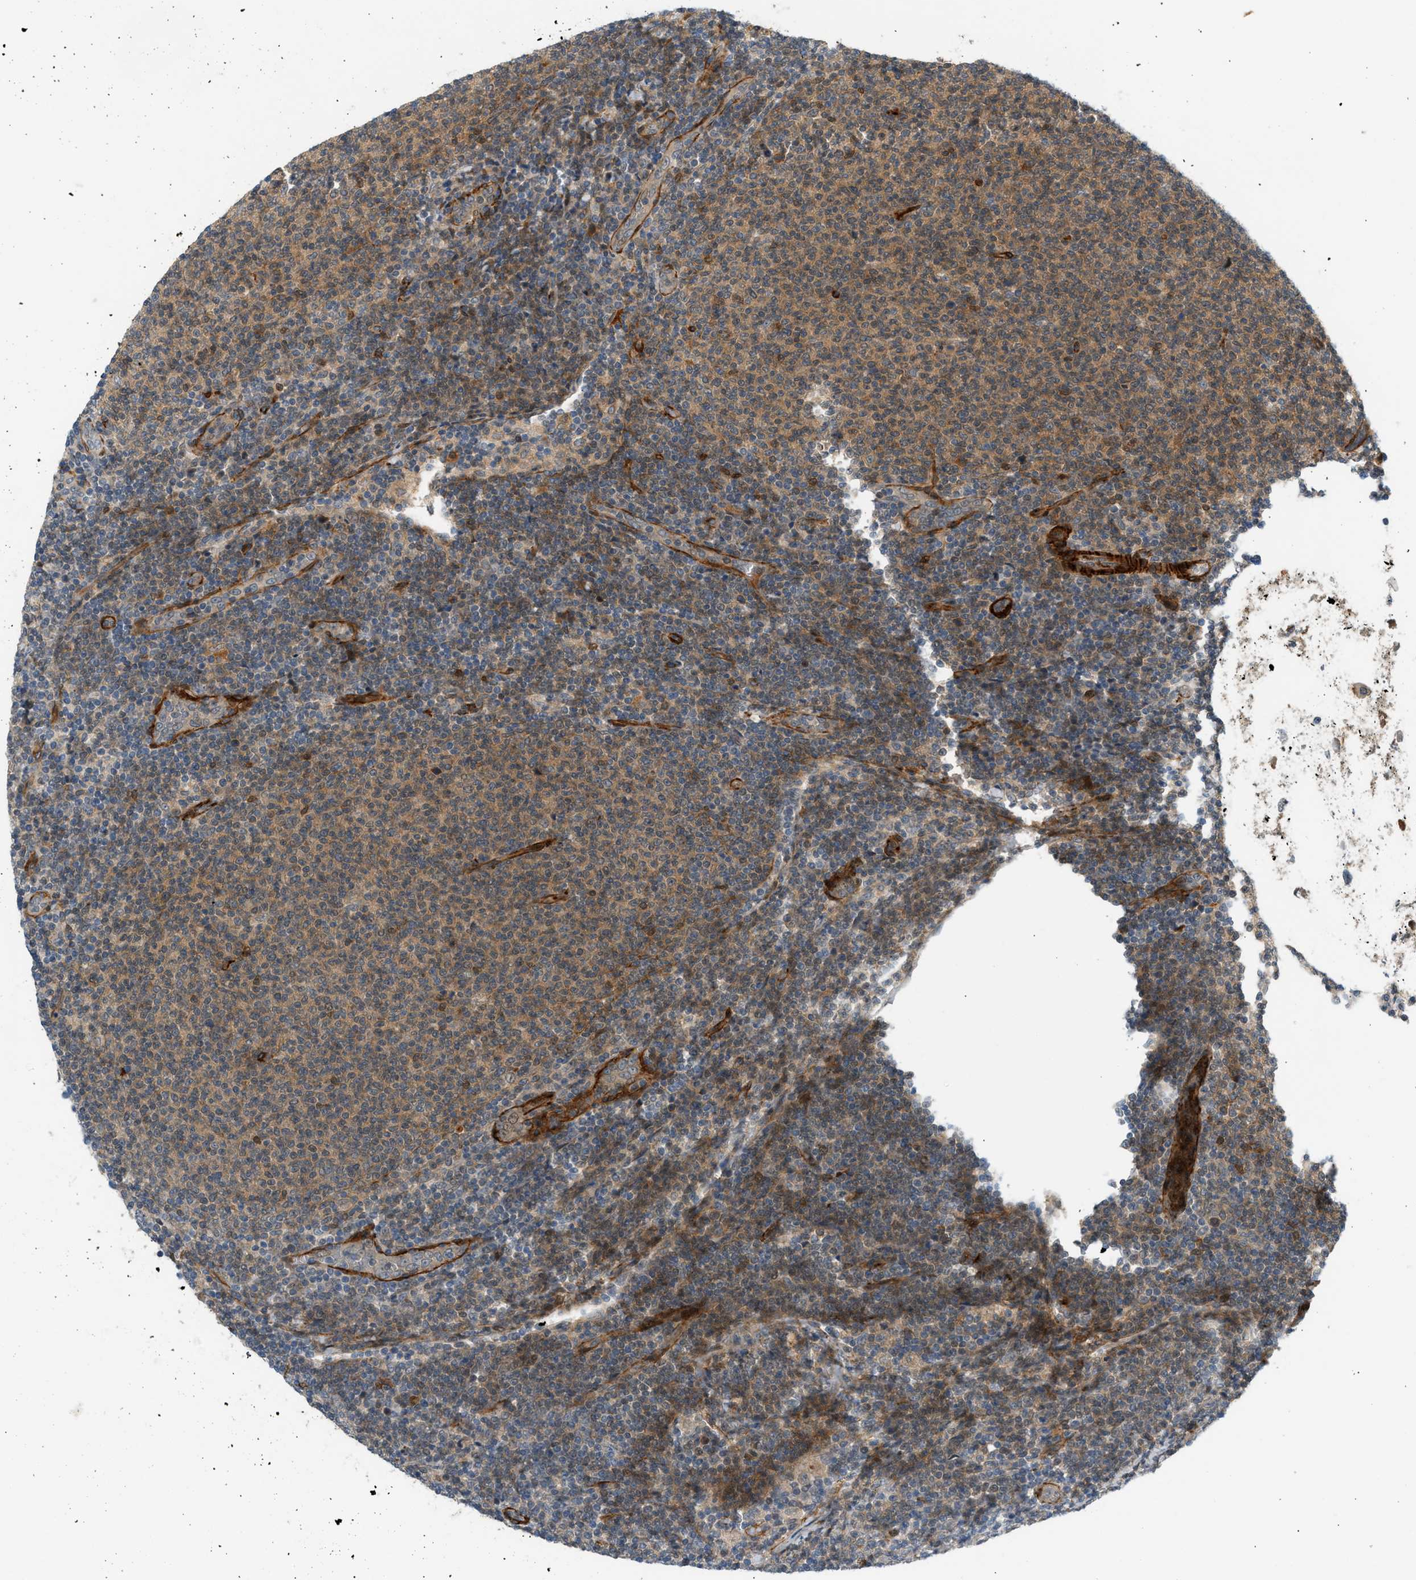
{"staining": {"intensity": "moderate", "quantity": ">75%", "location": "cytoplasmic/membranous"}, "tissue": "lymphoma", "cell_type": "Tumor cells", "image_type": "cancer", "snomed": [{"axis": "morphology", "description": "Malignant lymphoma, non-Hodgkin's type, Low grade"}, {"axis": "topography", "description": "Lymph node"}], "caption": "Protein staining demonstrates moderate cytoplasmic/membranous staining in approximately >75% of tumor cells in lymphoma. (brown staining indicates protein expression, while blue staining denotes nuclei).", "gene": "EDNRA", "patient": {"sex": "male", "age": 66}}